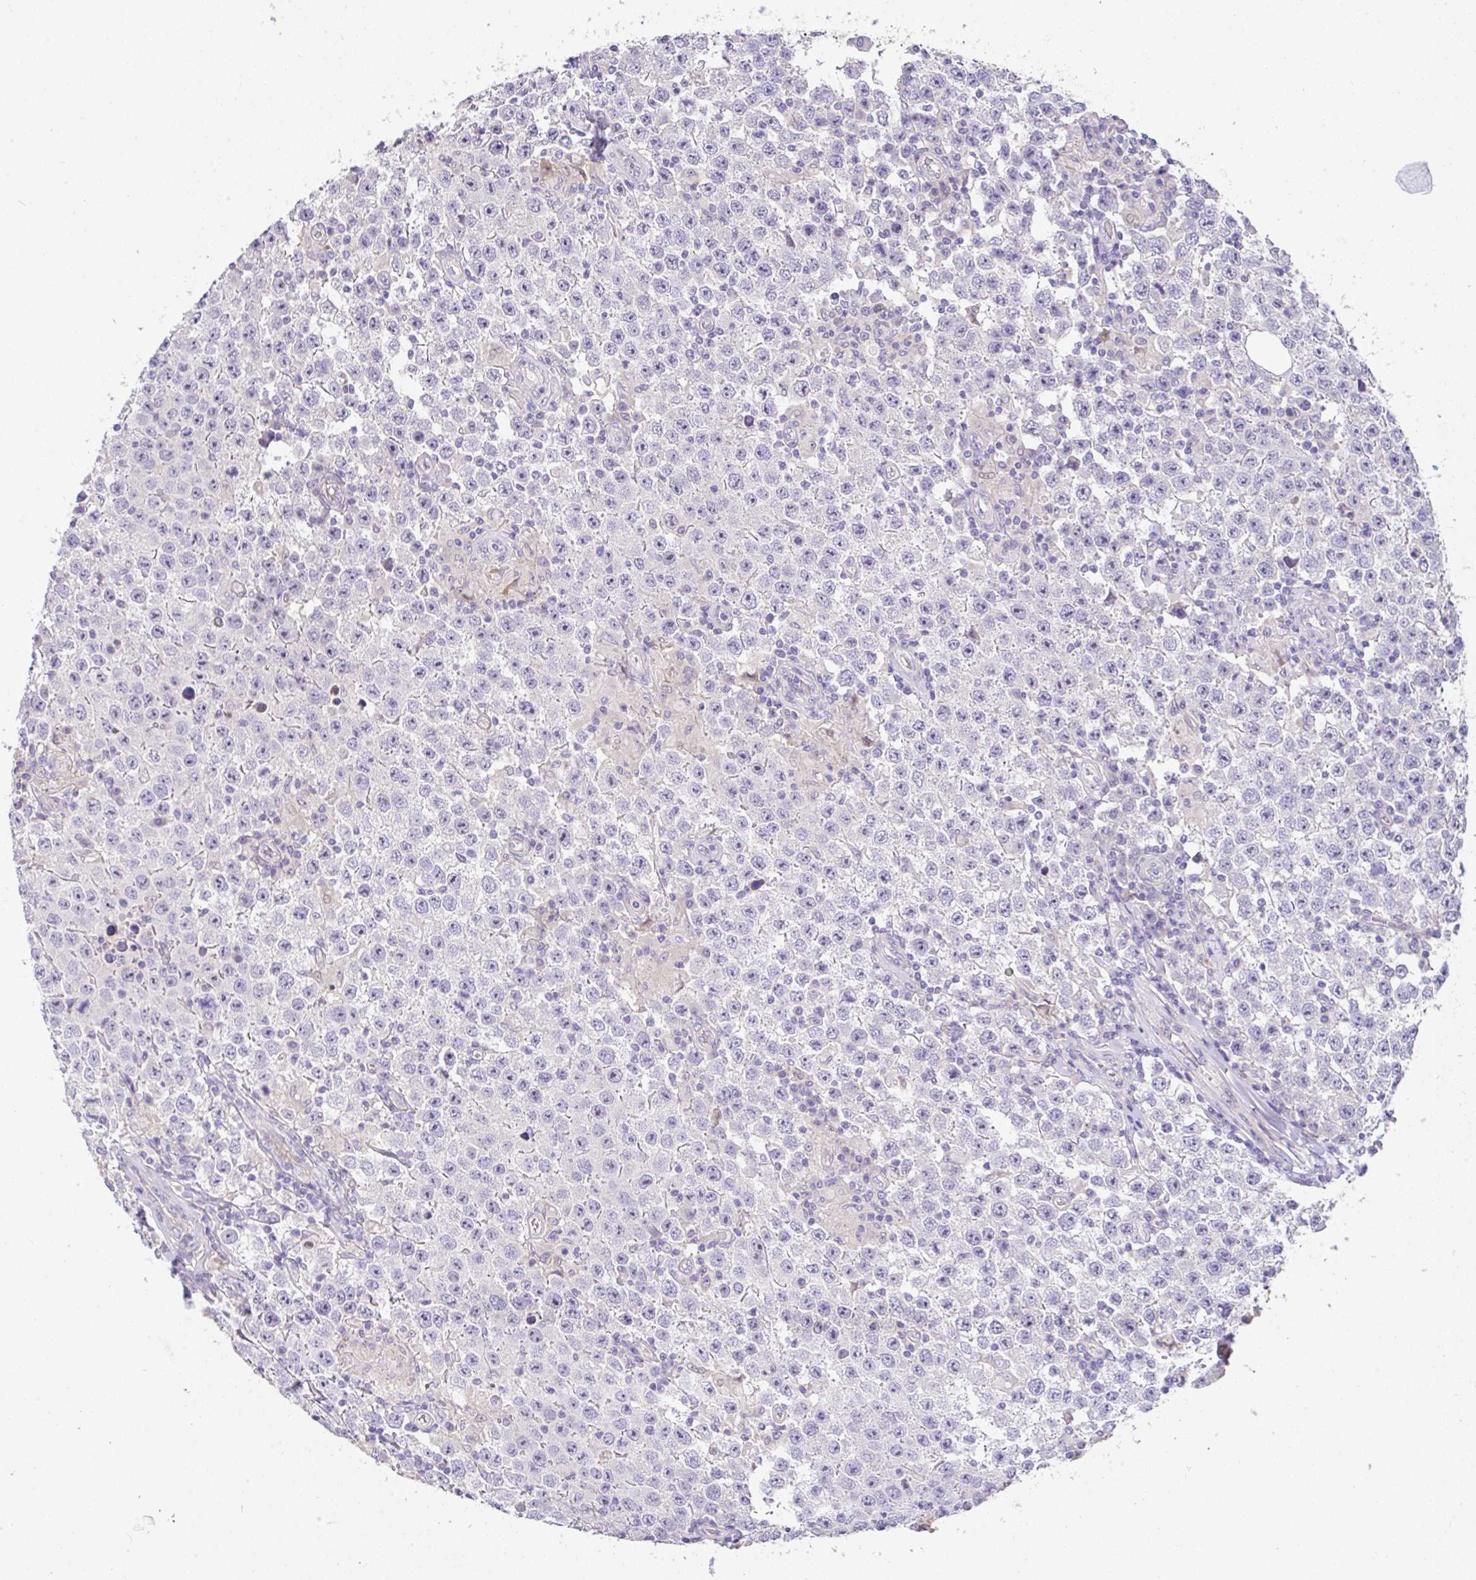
{"staining": {"intensity": "negative", "quantity": "none", "location": "none"}, "tissue": "testis cancer", "cell_type": "Tumor cells", "image_type": "cancer", "snomed": [{"axis": "morphology", "description": "Normal tissue, NOS"}, {"axis": "morphology", "description": "Urothelial carcinoma, High grade"}, {"axis": "morphology", "description": "Seminoma, NOS"}, {"axis": "morphology", "description": "Carcinoma, Embryonal, NOS"}, {"axis": "topography", "description": "Urinary bladder"}, {"axis": "topography", "description": "Testis"}], "caption": "The immunohistochemistry photomicrograph has no significant staining in tumor cells of high-grade urothelial carcinoma (testis) tissue.", "gene": "EPN3", "patient": {"sex": "male", "age": 41}}